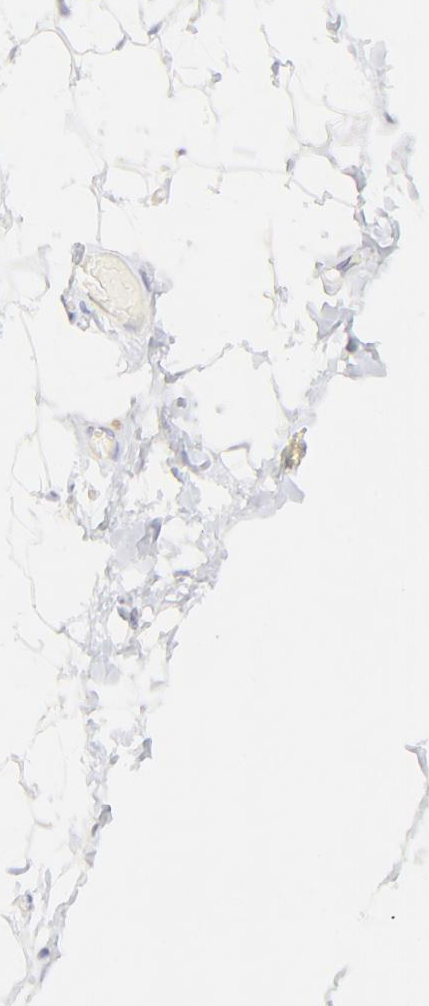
{"staining": {"intensity": "negative", "quantity": "none", "location": "none"}, "tissue": "adipose tissue", "cell_type": "Adipocytes", "image_type": "normal", "snomed": [{"axis": "morphology", "description": "Normal tissue, NOS"}, {"axis": "topography", "description": "Soft tissue"}], "caption": "Adipocytes show no significant protein expression in unremarkable adipose tissue. The staining is performed using DAB brown chromogen with nuclei counter-stained in using hematoxylin.", "gene": "LHFPL1", "patient": {"sex": "male", "age": 26}}